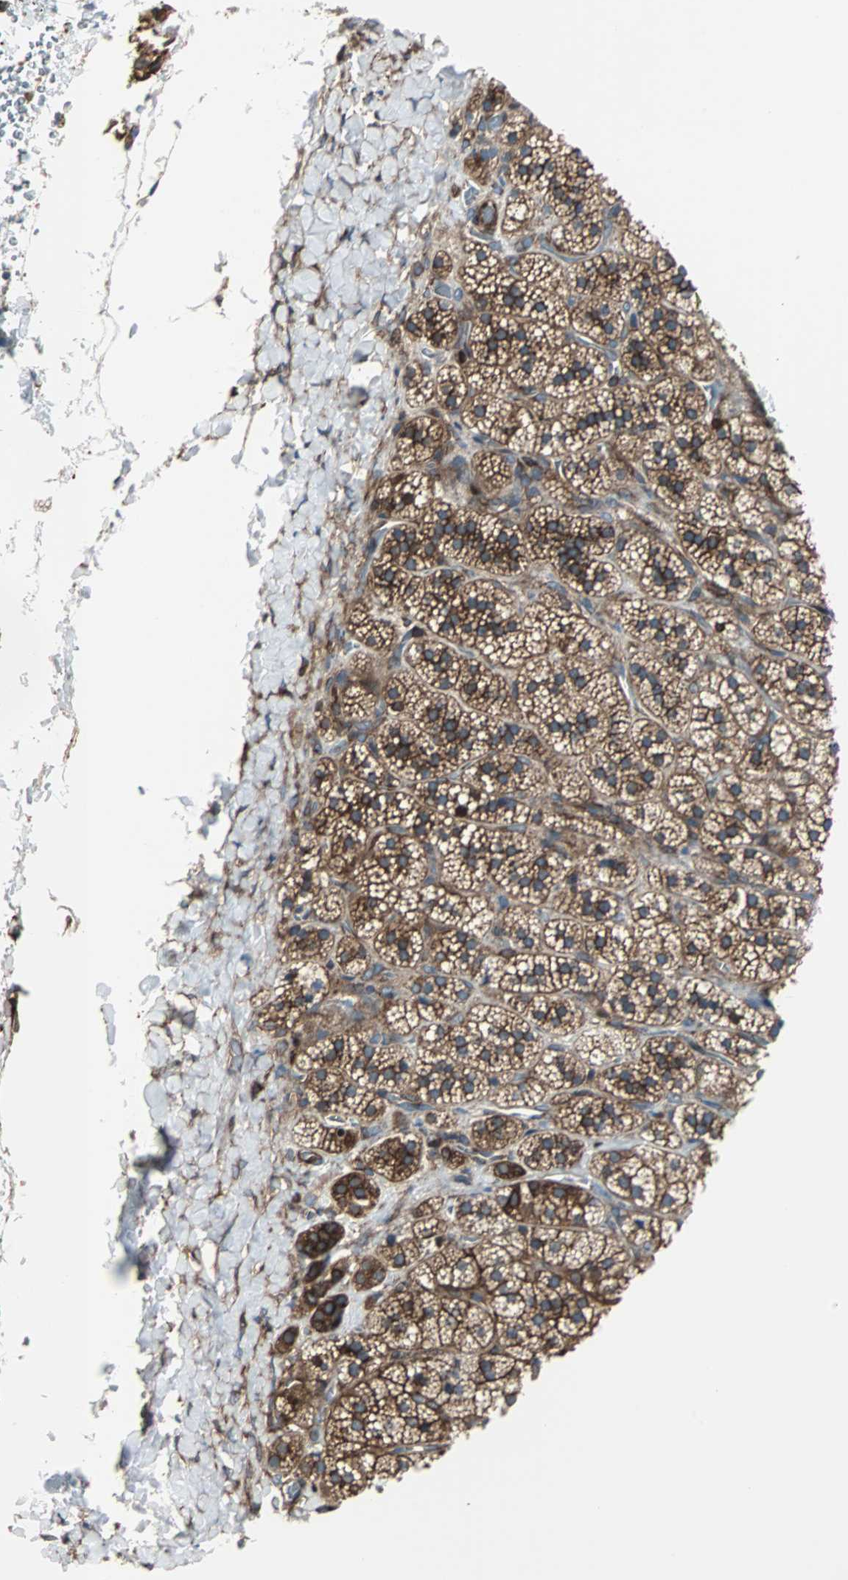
{"staining": {"intensity": "strong", "quantity": ">75%", "location": "cytoplasmic/membranous"}, "tissue": "adrenal gland", "cell_type": "Glandular cells", "image_type": "normal", "snomed": [{"axis": "morphology", "description": "Normal tissue, NOS"}, {"axis": "topography", "description": "Adrenal gland"}], "caption": "Glandular cells show strong cytoplasmic/membranous positivity in approximately >75% of cells in normal adrenal gland.", "gene": "RELA", "patient": {"sex": "female", "age": 44}}